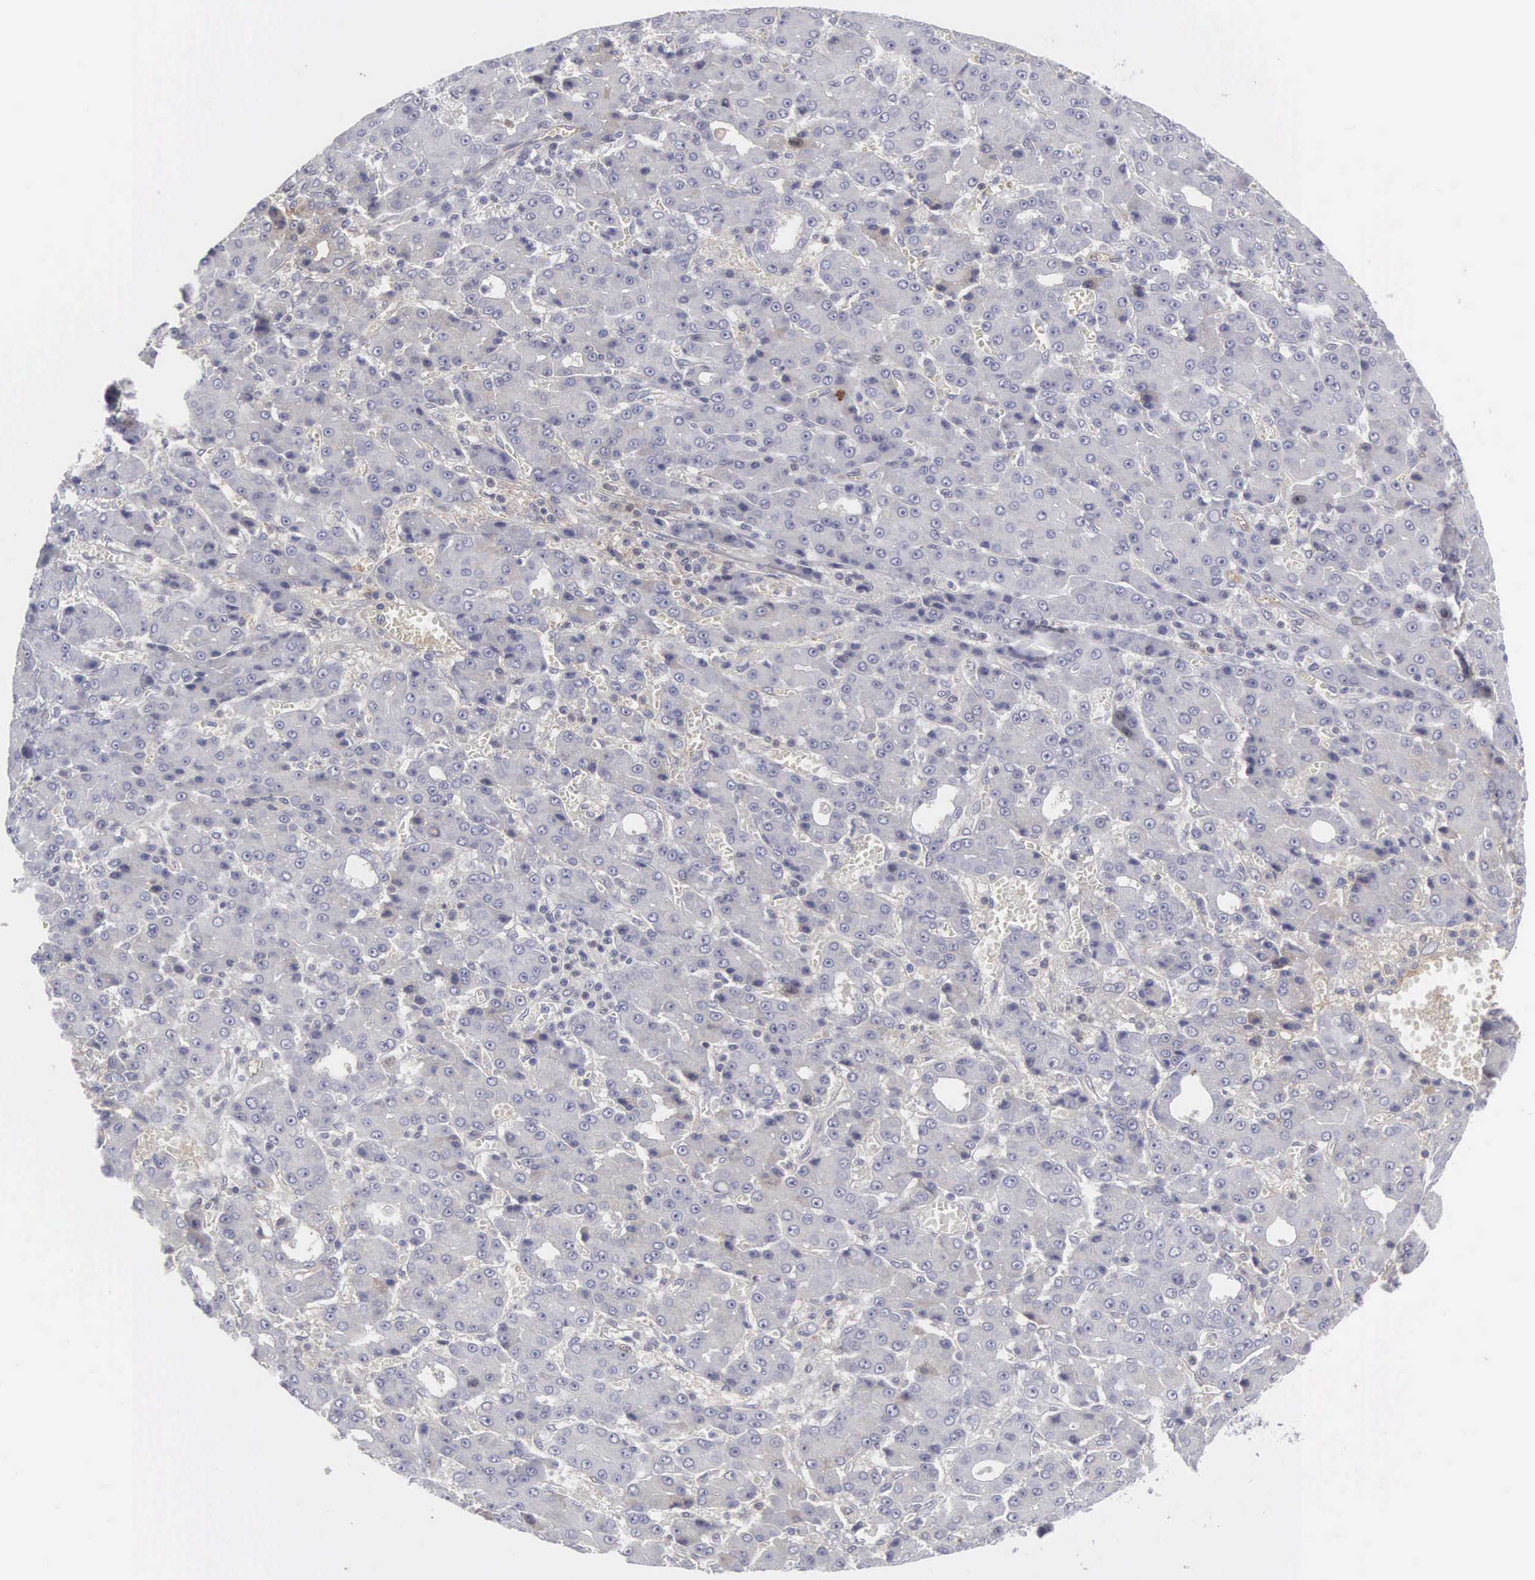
{"staining": {"intensity": "weak", "quantity": "<25%", "location": "cytoplasmic/membranous"}, "tissue": "liver cancer", "cell_type": "Tumor cells", "image_type": "cancer", "snomed": [{"axis": "morphology", "description": "Carcinoma, Hepatocellular, NOS"}, {"axis": "topography", "description": "Liver"}], "caption": "Immunohistochemistry of hepatocellular carcinoma (liver) demonstrates no staining in tumor cells.", "gene": "RBPJ", "patient": {"sex": "male", "age": 69}}